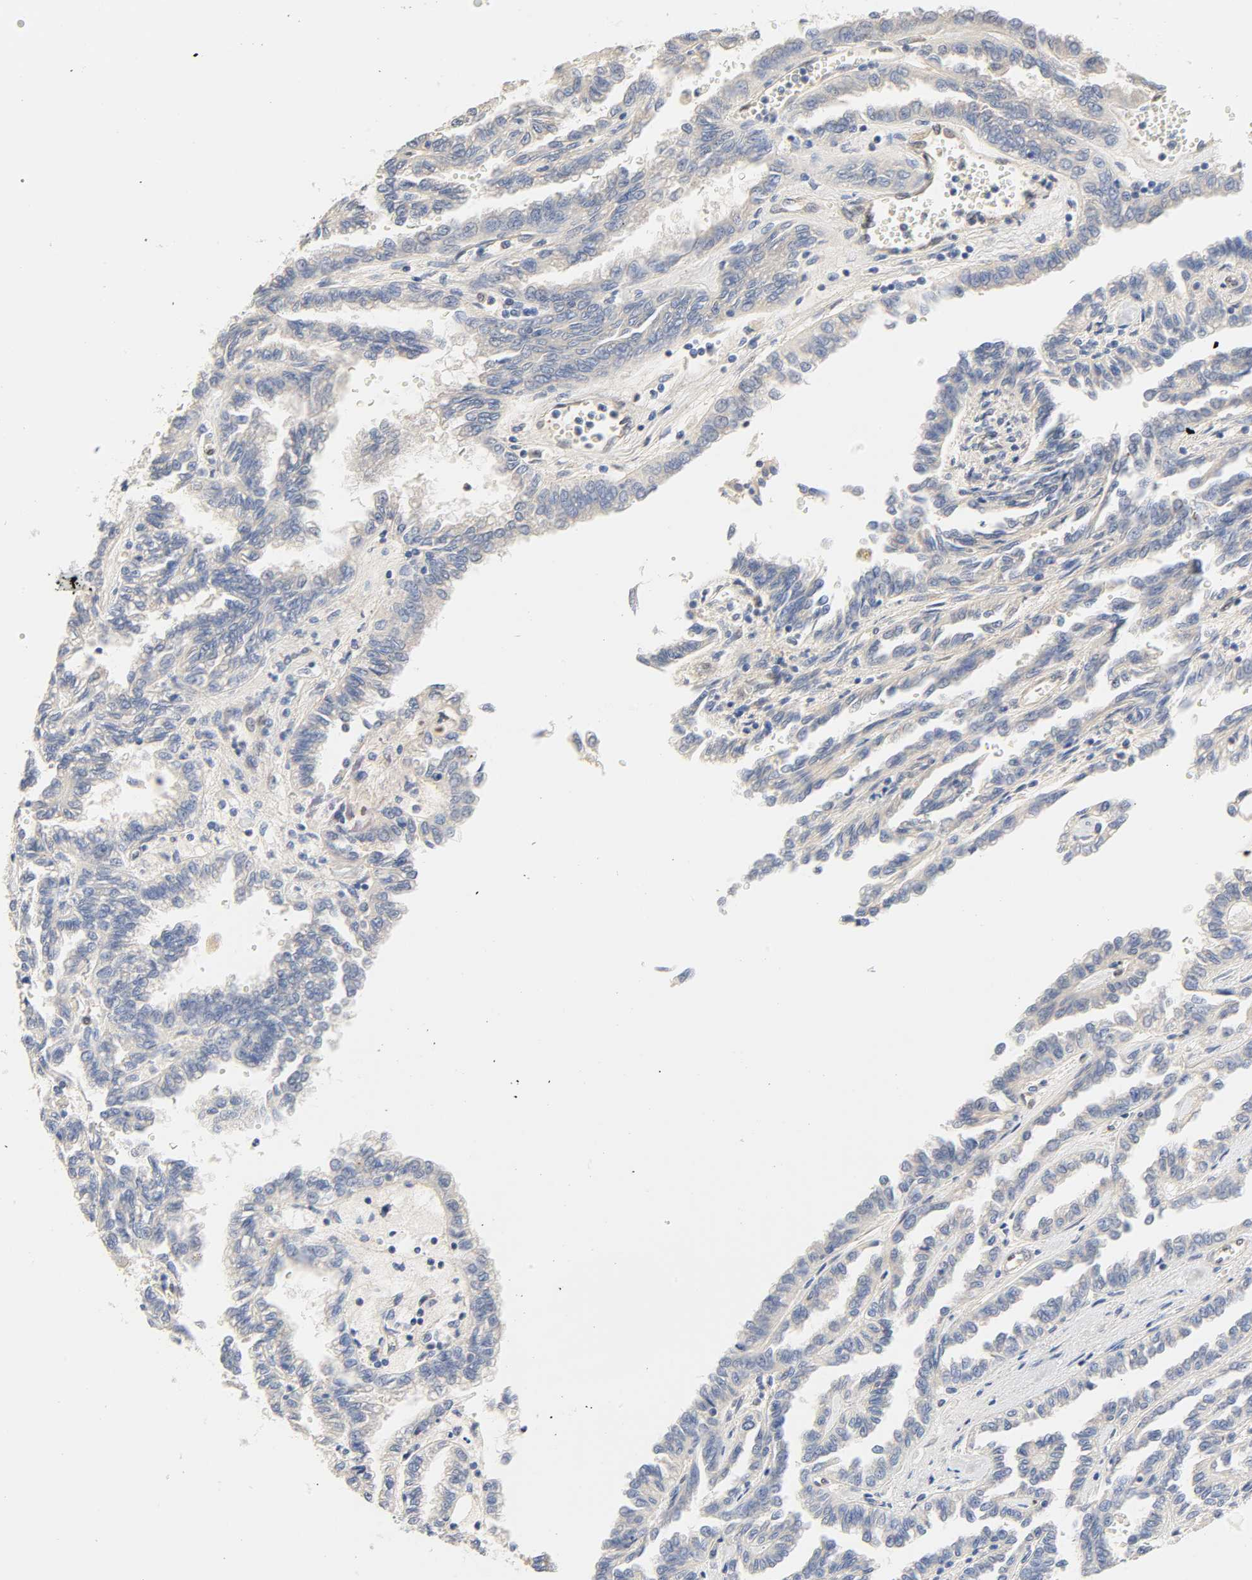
{"staining": {"intensity": "negative", "quantity": "none", "location": "none"}, "tissue": "renal cancer", "cell_type": "Tumor cells", "image_type": "cancer", "snomed": [{"axis": "morphology", "description": "Inflammation, NOS"}, {"axis": "morphology", "description": "Adenocarcinoma, NOS"}, {"axis": "topography", "description": "Kidney"}], "caption": "Tumor cells are negative for protein expression in human renal cancer (adenocarcinoma).", "gene": "BORCS8-MEF2B", "patient": {"sex": "male", "age": 68}}